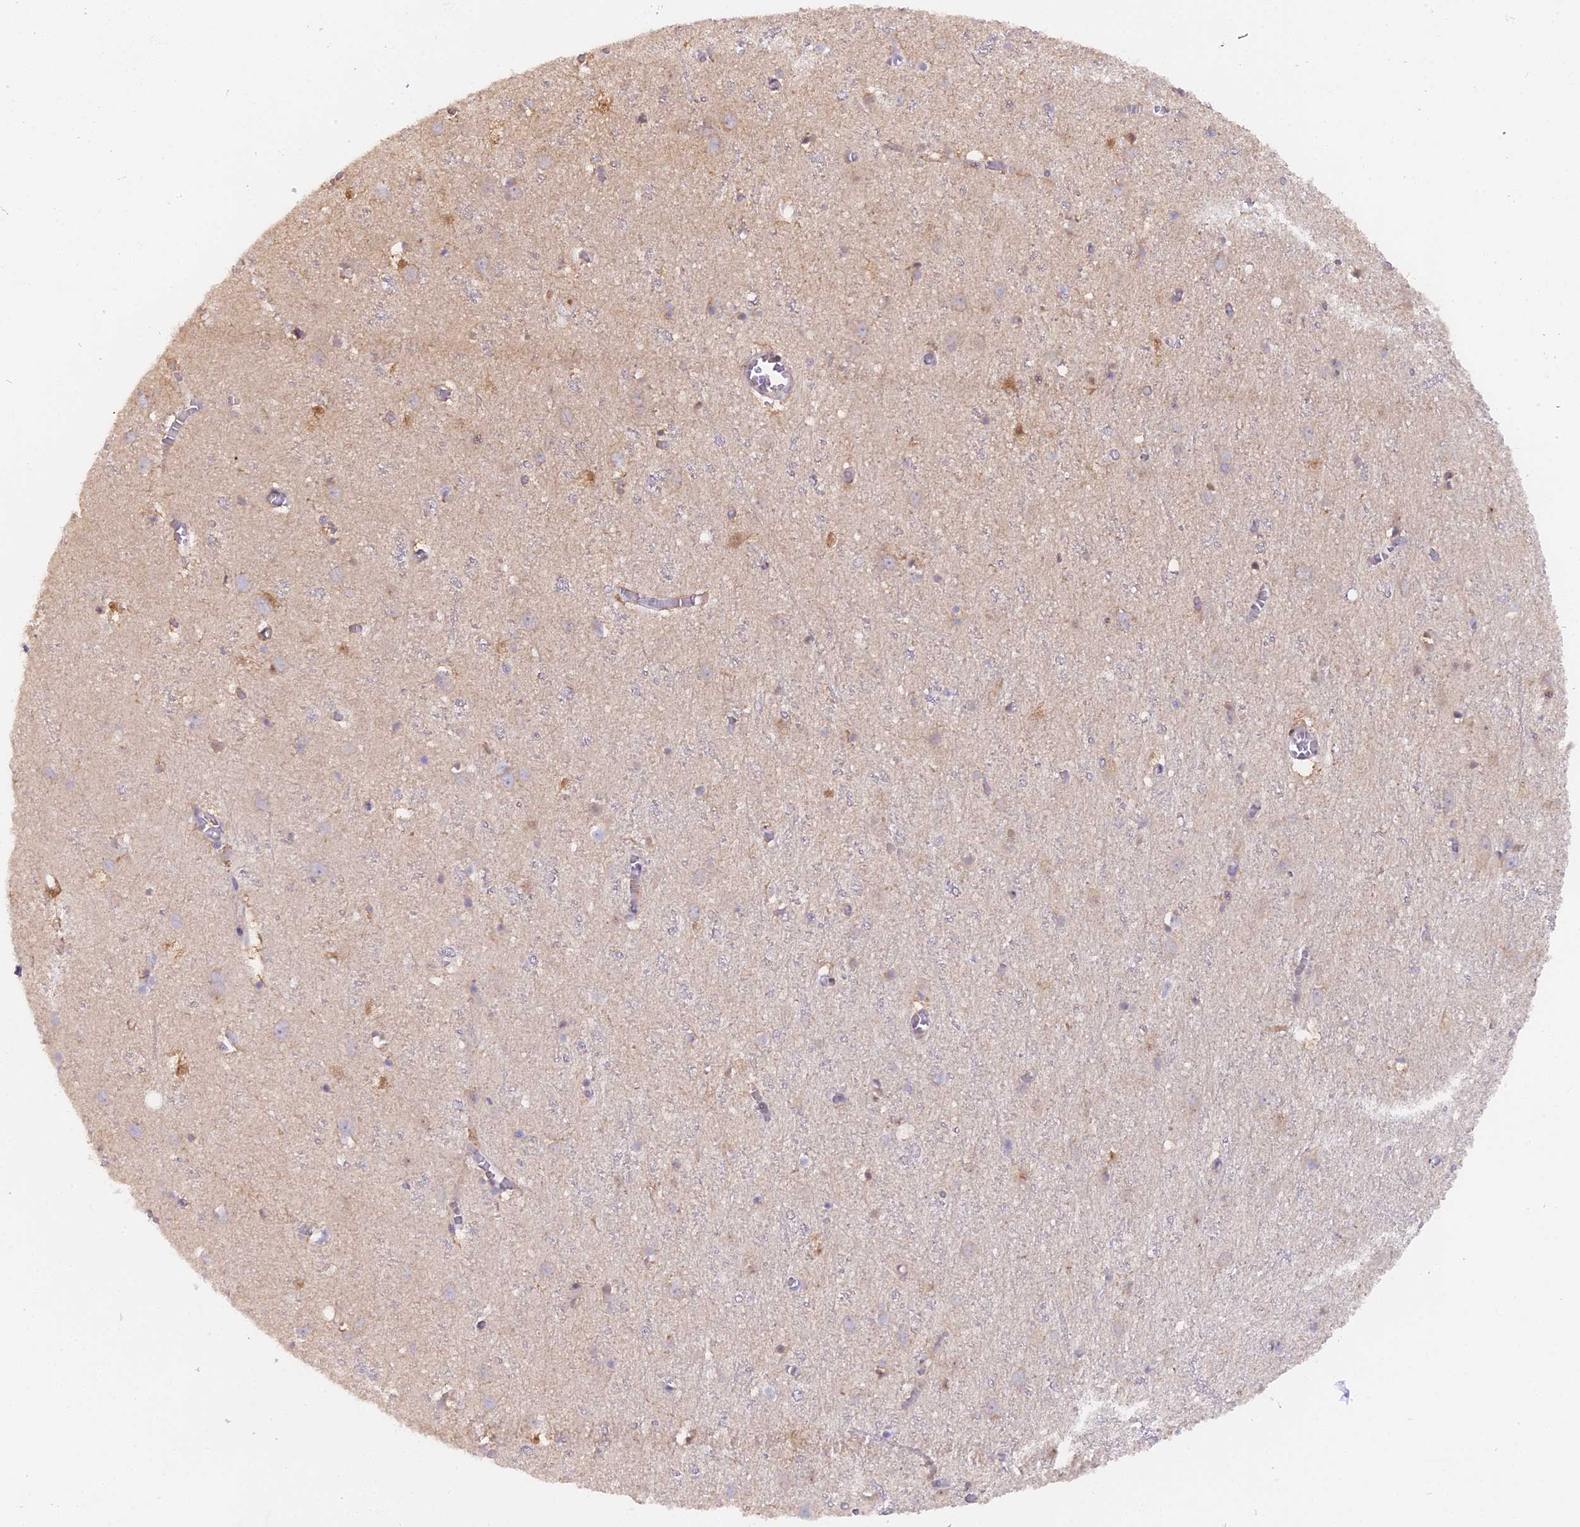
{"staining": {"intensity": "moderate", "quantity": "25%-75%", "location": "cytoplasmic/membranous"}, "tissue": "cerebral cortex", "cell_type": "Endothelial cells", "image_type": "normal", "snomed": [{"axis": "morphology", "description": "Normal tissue, NOS"}, {"axis": "topography", "description": "Cerebral cortex"}], "caption": "This histopathology image demonstrates benign cerebral cortex stained with immunohistochemistry to label a protein in brown. The cytoplasmic/membranous of endothelial cells show moderate positivity for the protein. Nuclei are counter-stained blue.", "gene": "FAM118B", "patient": {"sex": "female", "age": 64}}